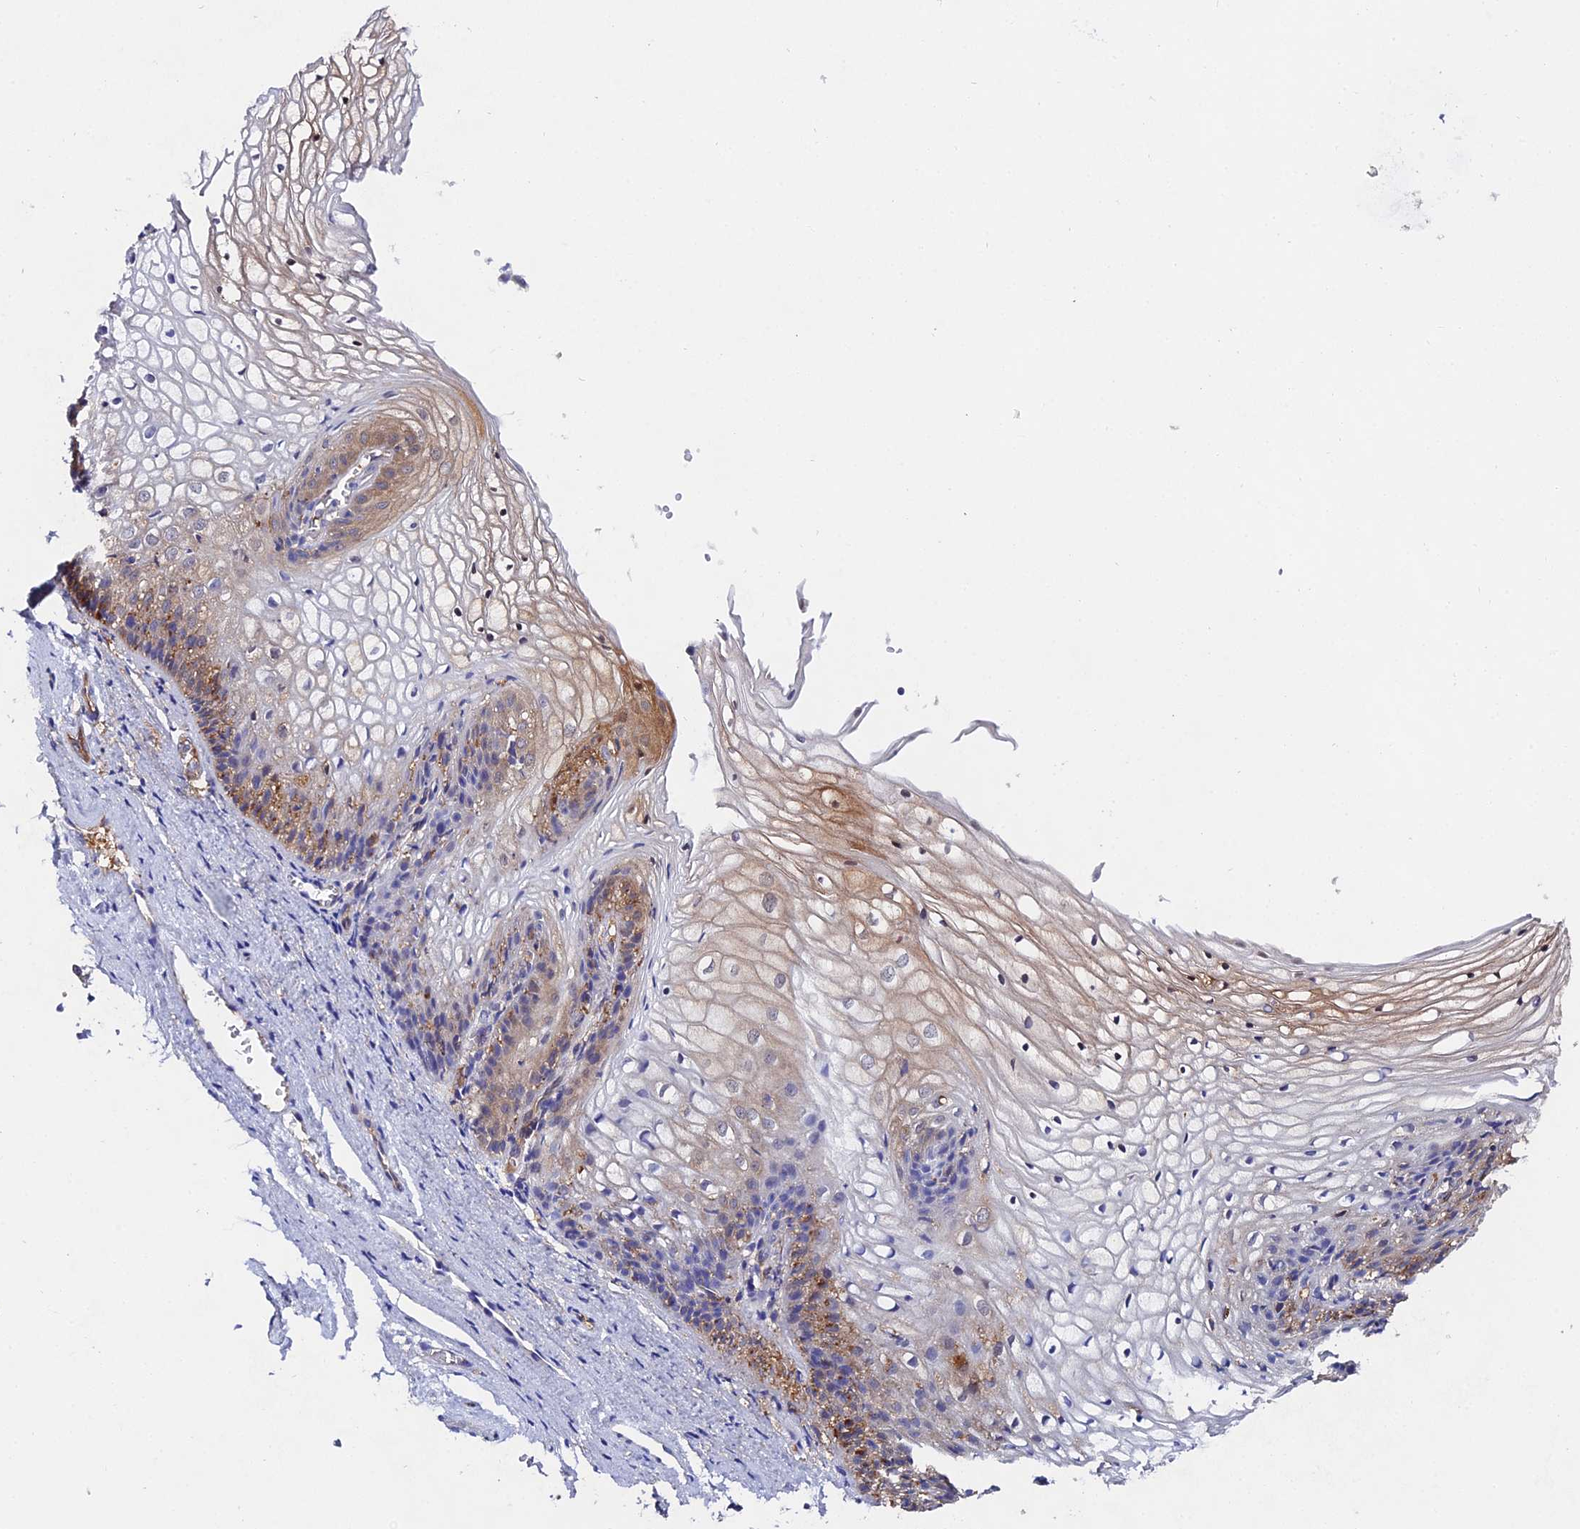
{"staining": {"intensity": "moderate", "quantity": "<25%", "location": "cytoplasmic/membranous"}, "tissue": "vagina", "cell_type": "Squamous epithelial cells", "image_type": "normal", "snomed": [{"axis": "morphology", "description": "Normal tissue, NOS"}, {"axis": "topography", "description": "Vagina"}], "caption": "Unremarkable vagina demonstrates moderate cytoplasmic/membranous staining in about <25% of squamous epithelial cells, visualized by immunohistochemistry. The staining was performed using DAB (3,3'-diaminobenzidine) to visualize the protein expression in brown, while the nuclei were stained in blue with hematoxylin (Magnification: 20x).", "gene": "PPP2R2A", "patient": {"sex": "female", "age": 34}}